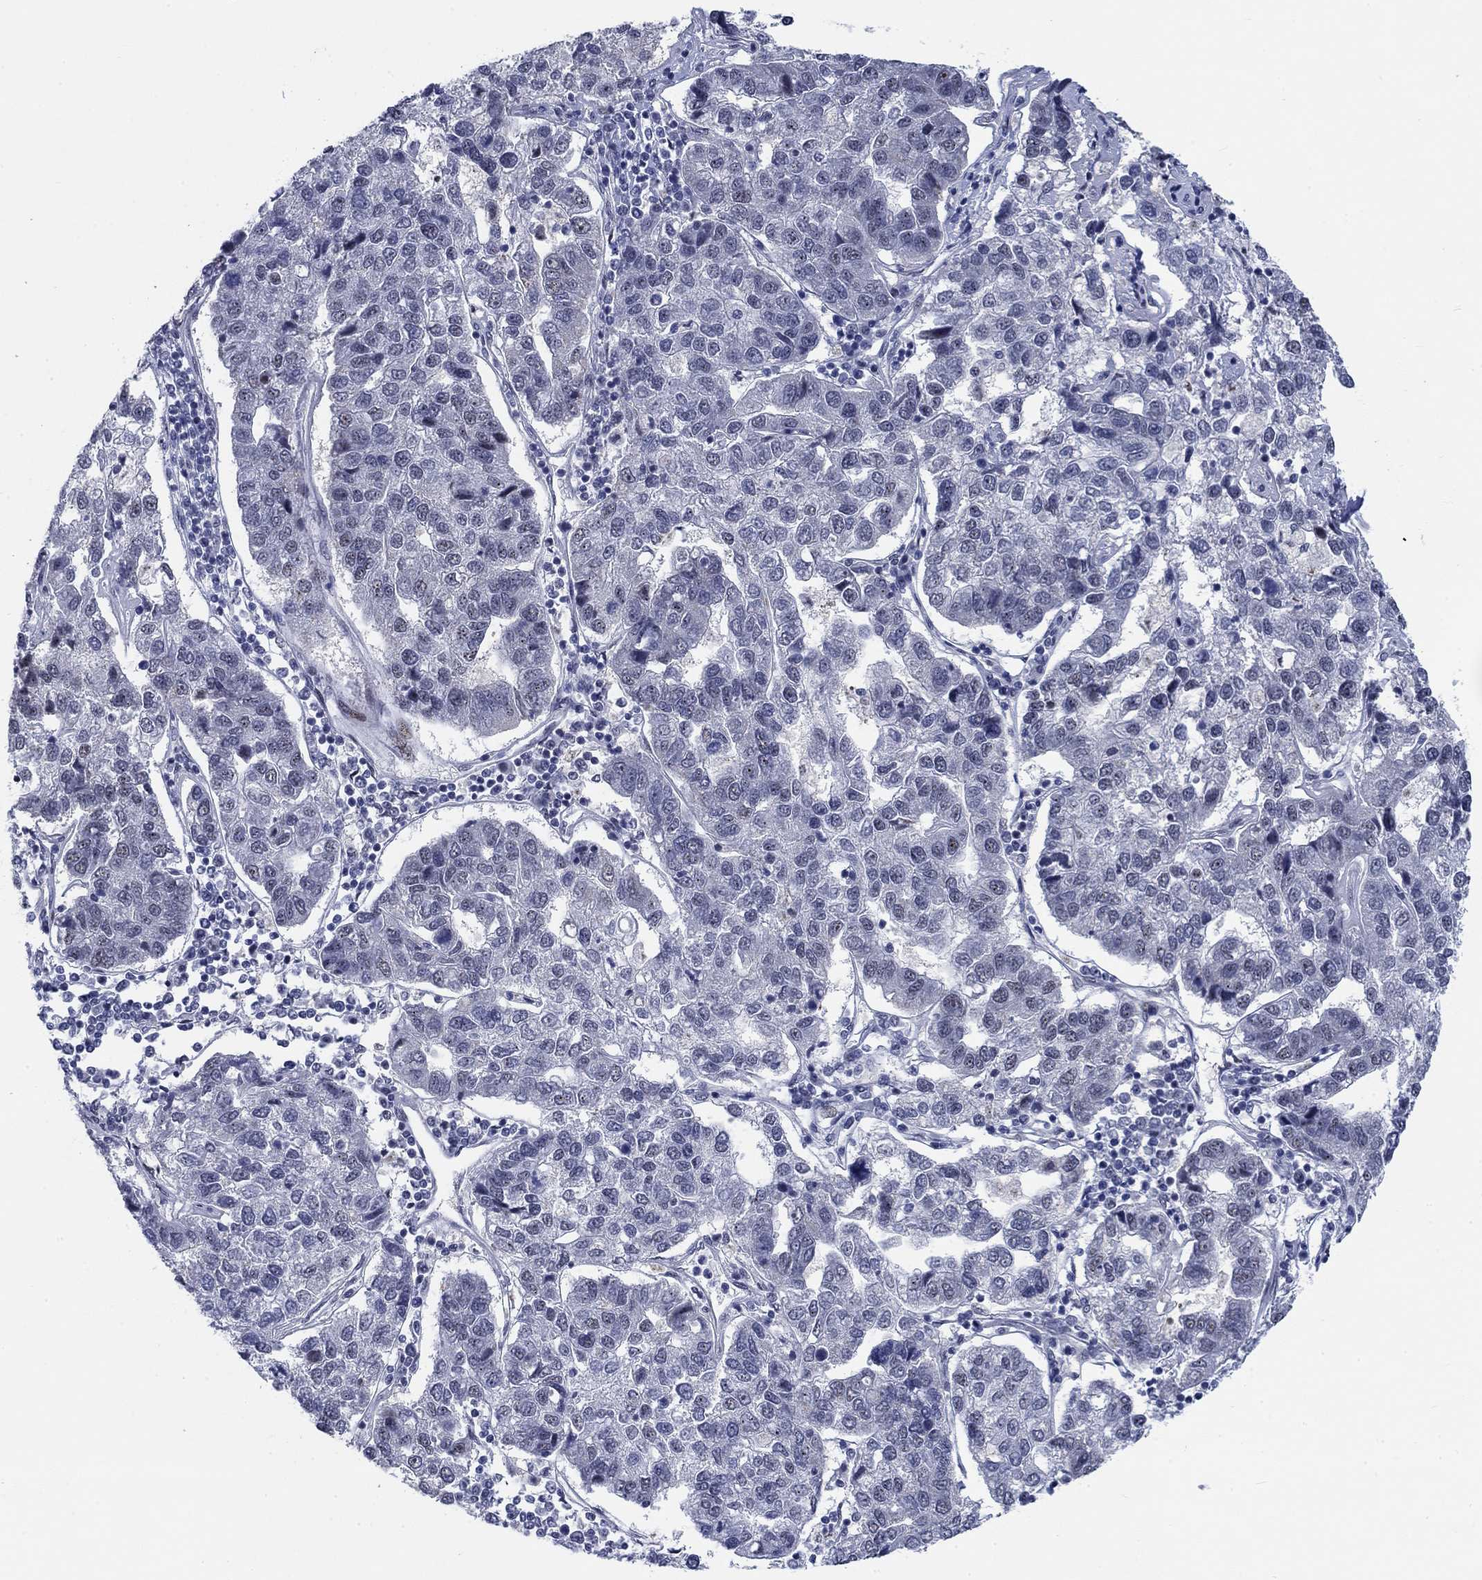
{"staining": {"intensity": "negative", "quantity": "none", "location": "none"}, "tissue": "pancreatic cancer", "cell_type": "Tumor cells", "image_type": "cancer", "snomed": [{"axis": "morphology", "description": "Adenocarcinoma, NOS"}, {"axis": "topography", "description": "Pancreas"}], "caption": "The histopathology image reveals no significant positivity in tumor cells of pancreatic cancer.", "gene": "NEU3", "patient": {"sex": "female", "age": 61}}